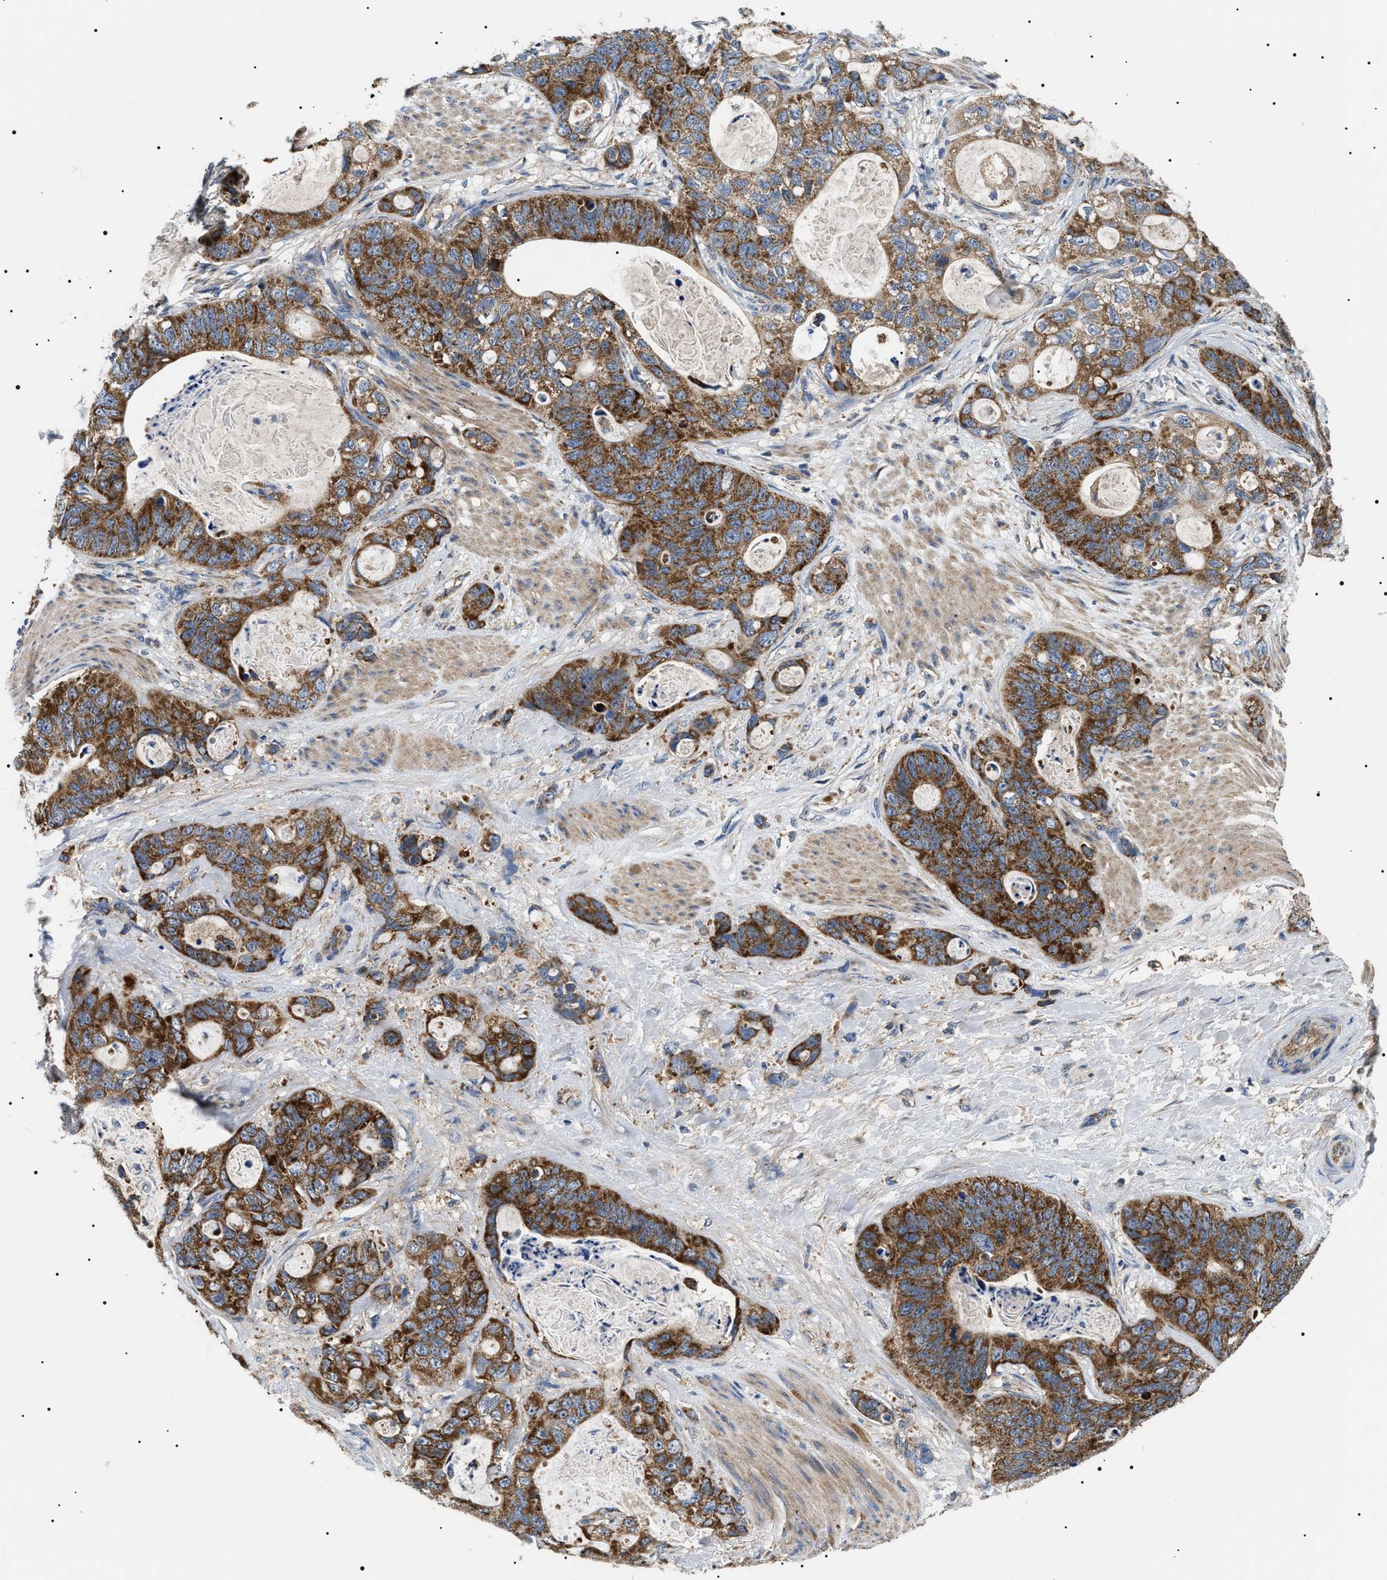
{"staining": {"intensity": "strong", "quantity": ">75%", "location": "cytoplasmic/membranous"}, "tissue": "stomach cancer", "cell_type": "Tumor cells", "image_type": "cancer", "snomed": [{"axis": "morphology", "description": "Normal tissue, NOS"}, {"axis": "morphology", "description": "Adenocarcinoma, NOS"}, {"axis": "topography", "description": "Stomach"}], "caption": "Stomach adenocarcinoma stained with a brown dye exhibits strong cytoplasmic/membranous positive expression in about >75% of tumor cells.", "gene": "OXSM", "patient": {"sex": "female", "age": 89}}